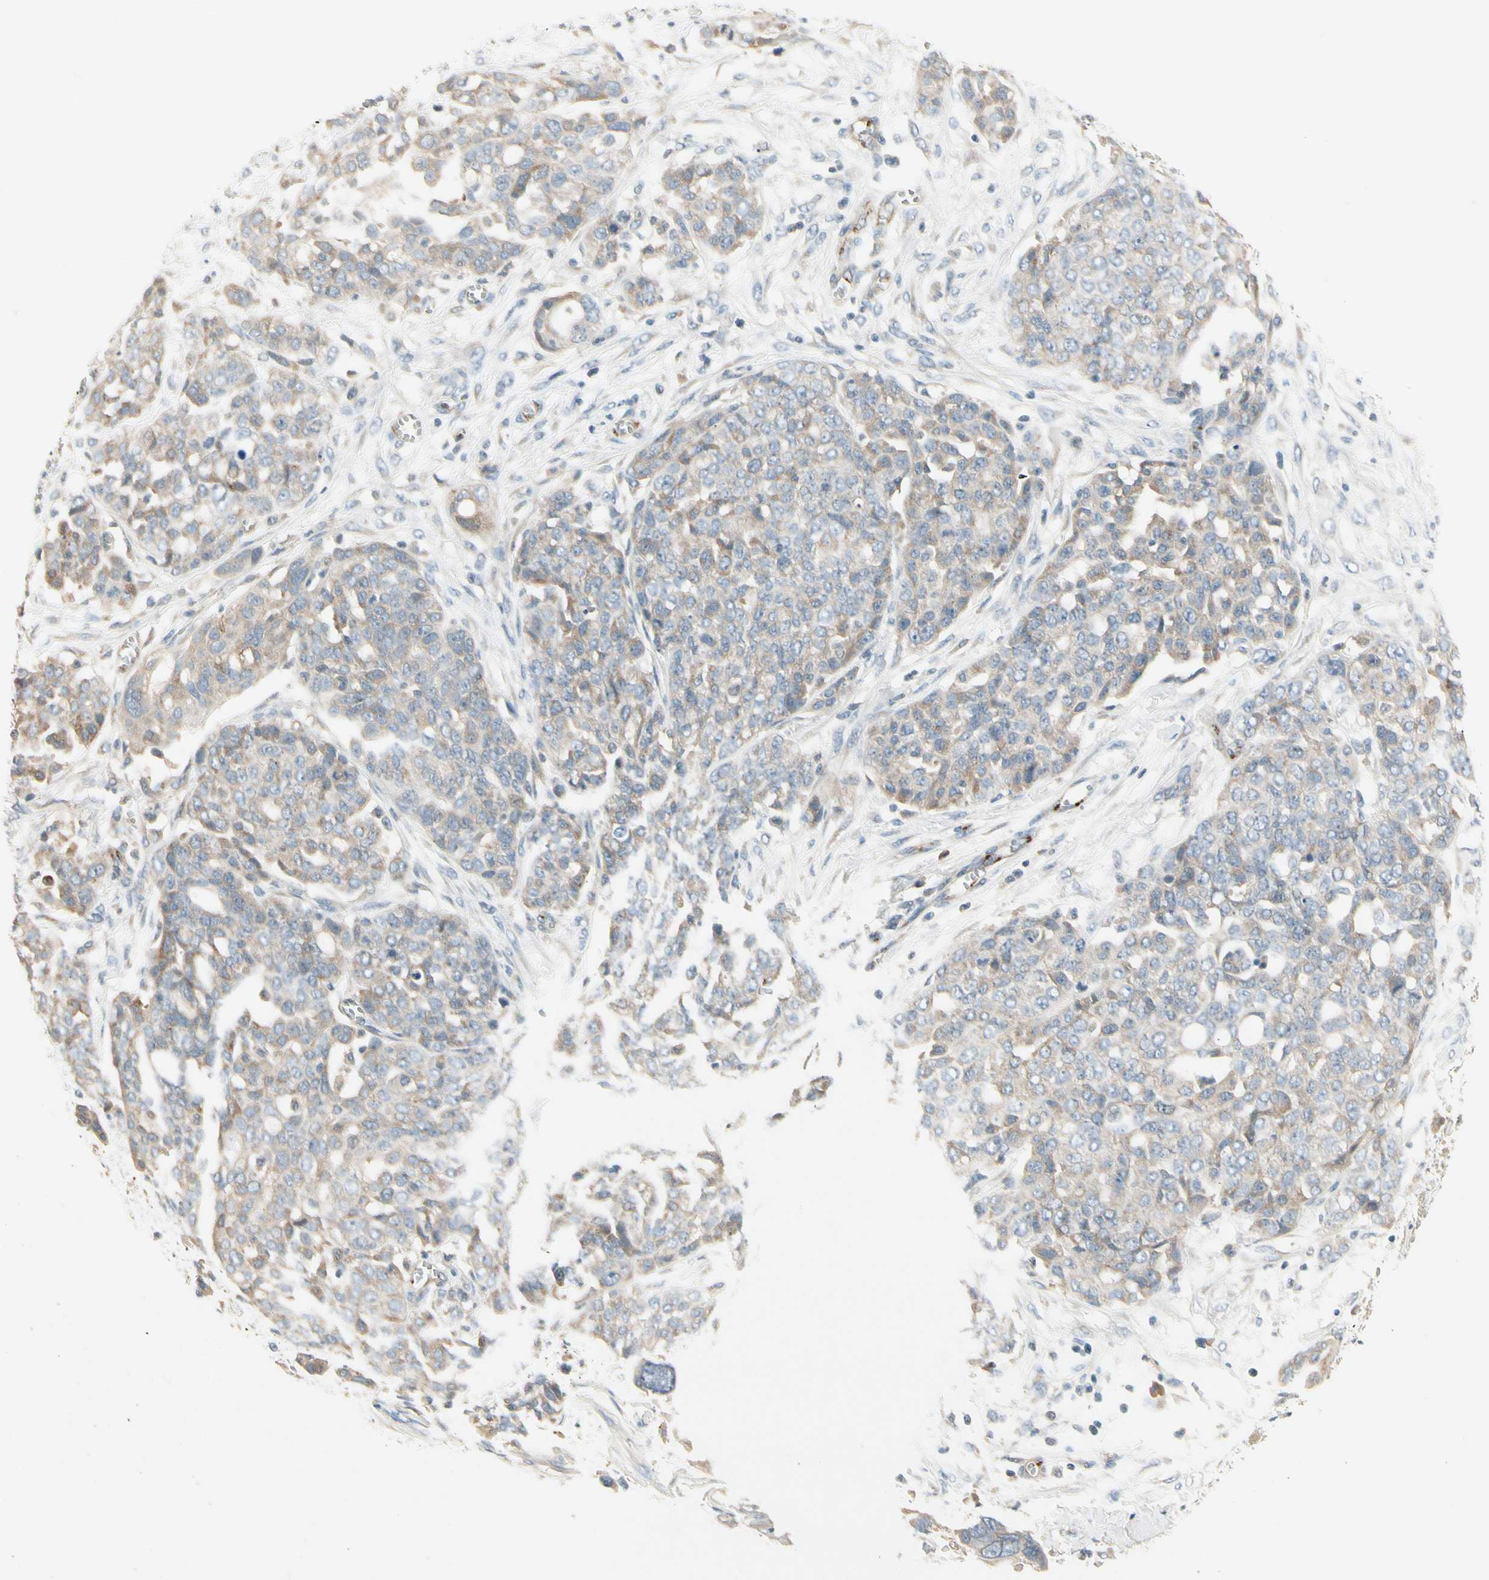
{"staining": {"intensity": "weak", "quantity": "25%-75%", "location": "cytoplasmic/membranous"}, "tissue": "ovarian cancer", "cell_type": "Tumor cells", "image_type": "cancer", "snomed": [{"axis": "morphology", "description": "Cystadenocarcinoma, serous, NOS"}, {"axis": "topography", "description": "Soft tissue"}, {"axis": "topography", "description": "Ovary"}], "caption": "Immunohistochemical staining of ovarian serous cystadenocarcinoma demonstrates low levels of weak cytoplasmic/membranous protein expression in approximately 25%-75% of tumor cells.", "gene": "MANSC1", "patient": {"sex": "female", "age": 57}}